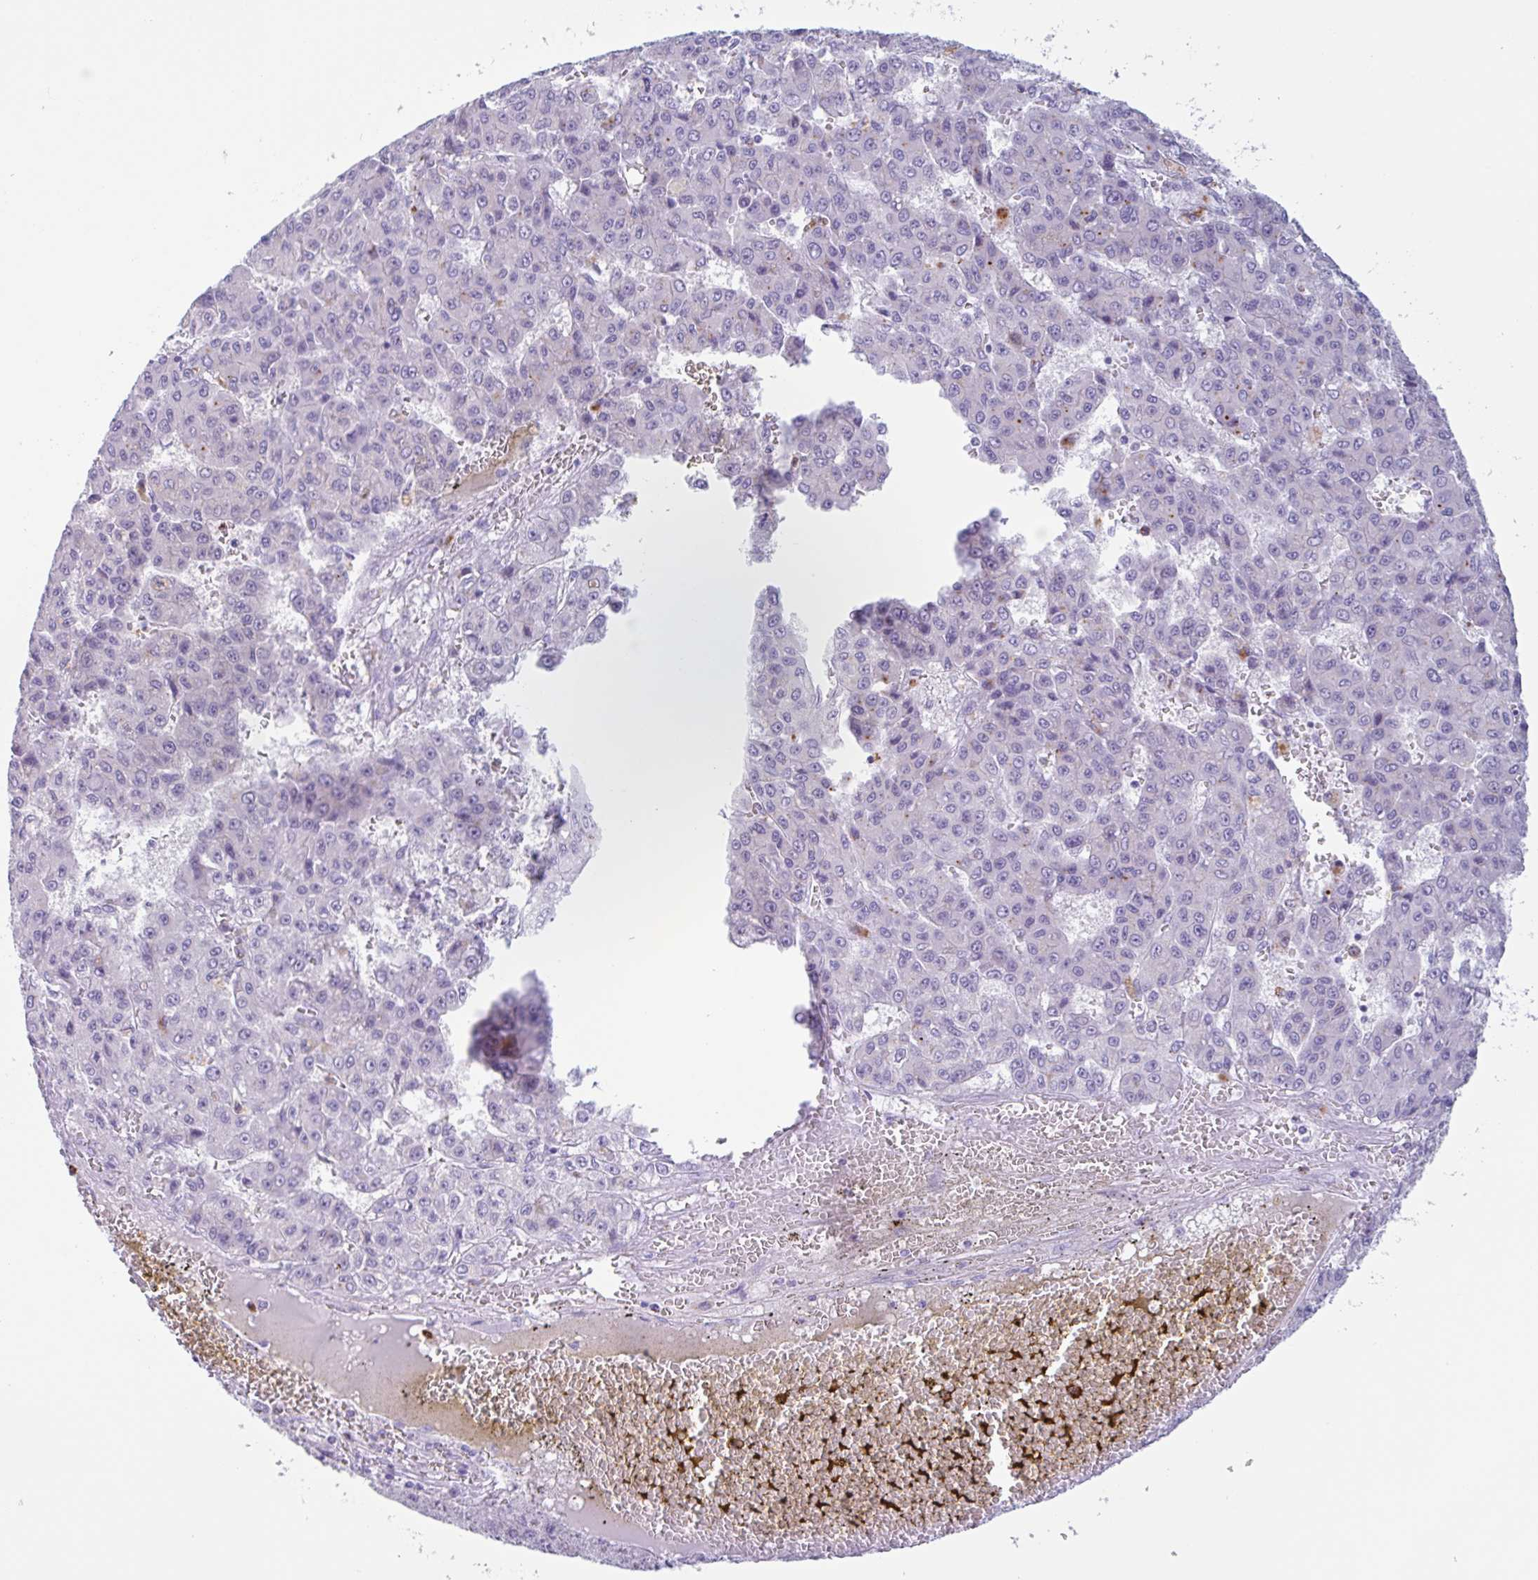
{"staining": {"intensity": "negative", "quantity": "none", "location": "none"}, "tissue": "liver cancer", "cell_type": "Tumor cells", "image_type": "cancer", "snomed": [{"axis": "morphology", "description": "Carcinoma, Hepatocellular, NOS"}, {"axis": "topography", "description": "Liver"}], "caption": "High power microscopy micrograph of an immunohistochemistry (IHC) micrograph of liver cancer (hepatocellular carcinoma), revealing no significant staining in tumor cells. The staining is performed using DAB brown chromogen with nuclei counter-stained in using hematoxylin.", "gene": "DTWD2", "patient": {"sex": "male", "age": 70}}